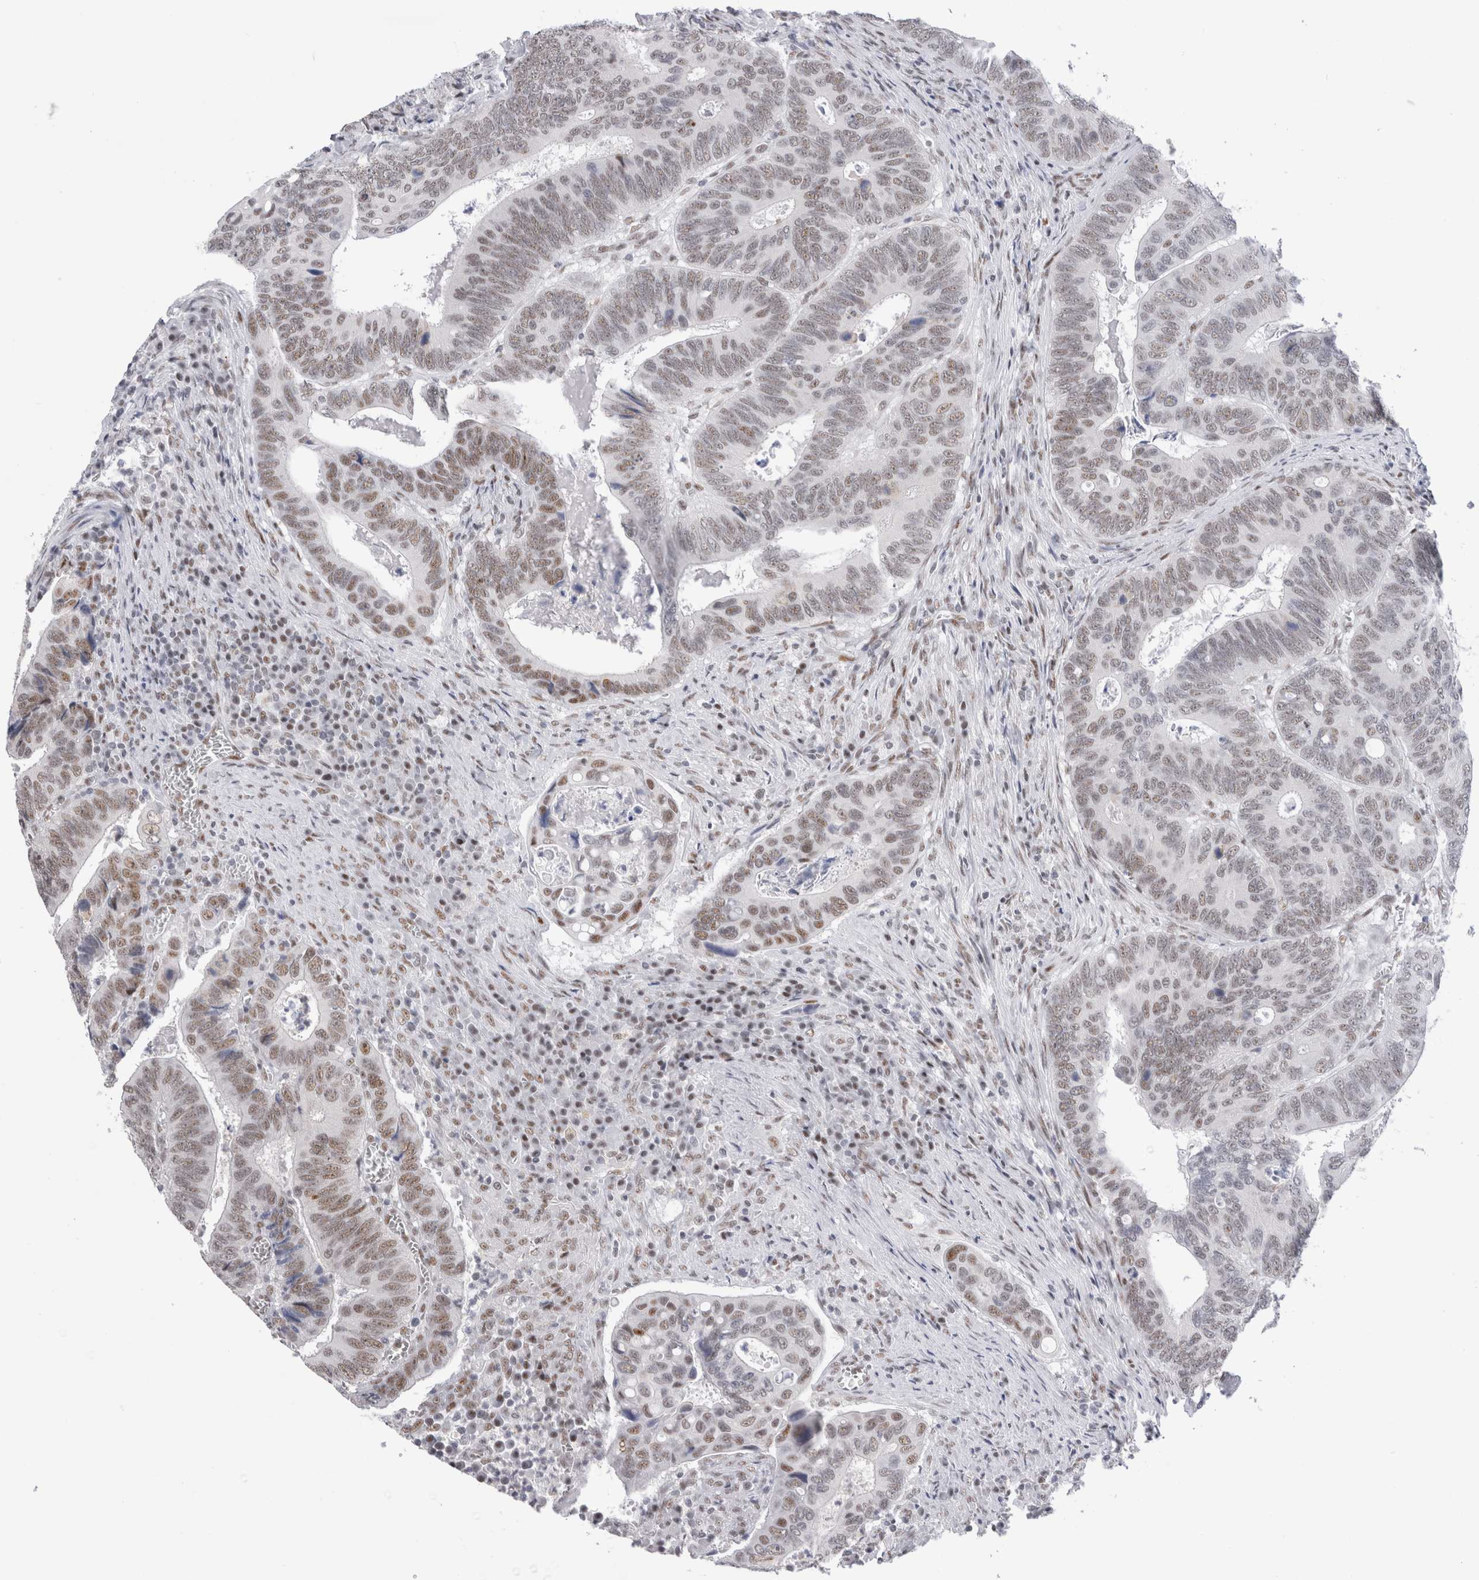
{"staining": {"intensity": "moderate", "quantity": ">75%", "location": "nuclear"}, "tissue": "colorectal cancer", "cell_type": "Tumor cells", "image_type": "cancer", "snomed": [{"axis": "morphology", "description": "Inflammation, NOS"}, {"axis": "morphology", "description": "Adenocarcinoma, NOS"}, {"axis": "topography", "description": "Colon"}], "caption": "Colorectal adenocarcinoma stained with immunohistochemistry displays moderate nuclear staining in about >75% of tumor cells. (DAB (3,3'-diaminobenzidine) = brown stain, brightfield microscopy at high magnification).", "gene": "RBM6", "patient": {"sex": "male", "age": 72}}